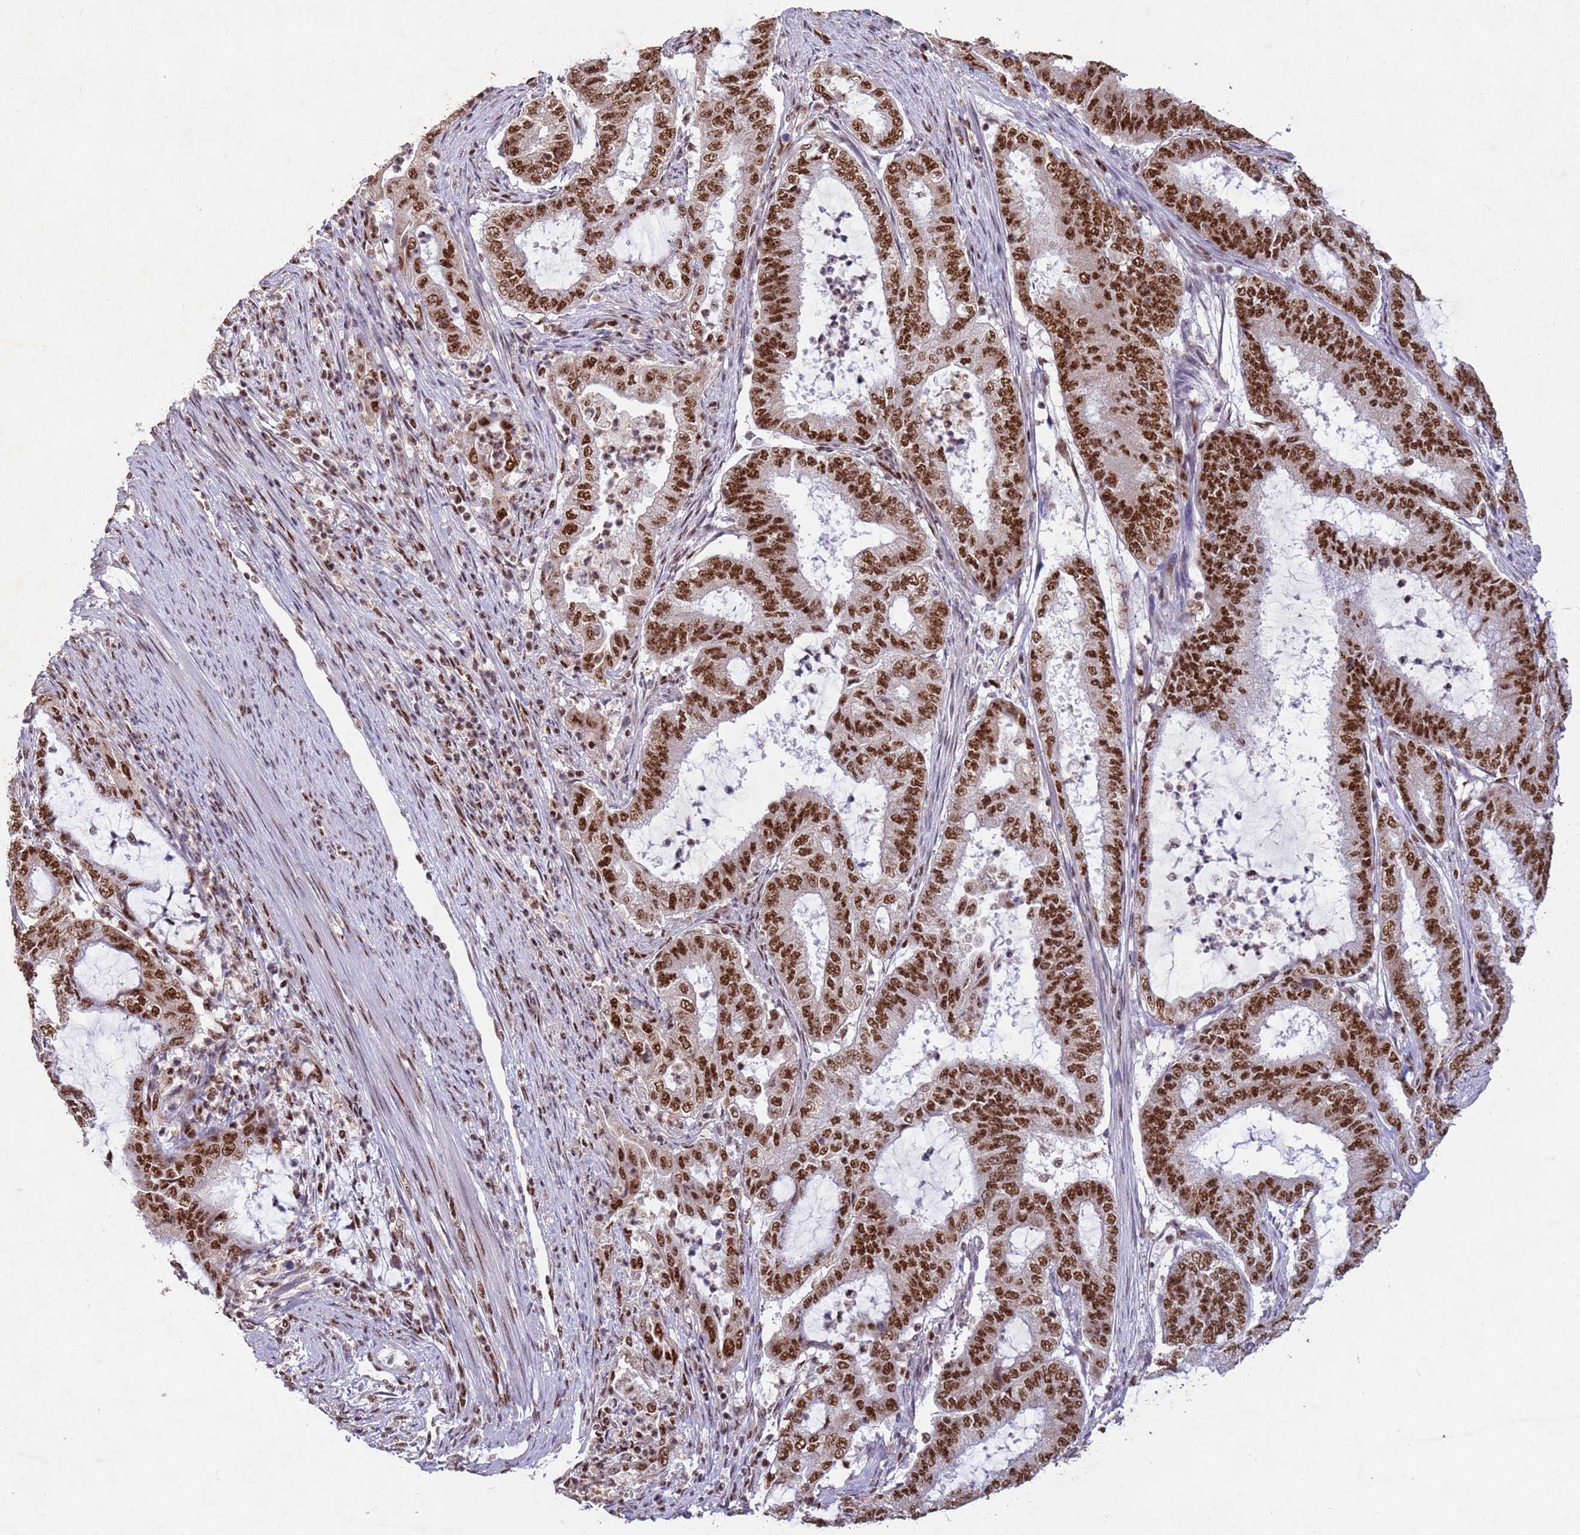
{"staining": {"intensity": "strong", "quantity": ">75%", "location": "nuclear"}, "tissue": "endometrial cancer", "cell_type": "Tumor cells", "image_type": "cancer", "snomed": [{"axis": "morphology", "description": "Adenocarcinoma, NOS"}, {"axis": "topography", "description": "Endometrium"}], "caption": "Endometrial adenocarcinoma tissue displays strong nuclear staining in about >75% of tumor cells, visualized by immunohistochemistry.", "gene": "ESF1", "patient": {"sex": "female", "age": 51}}